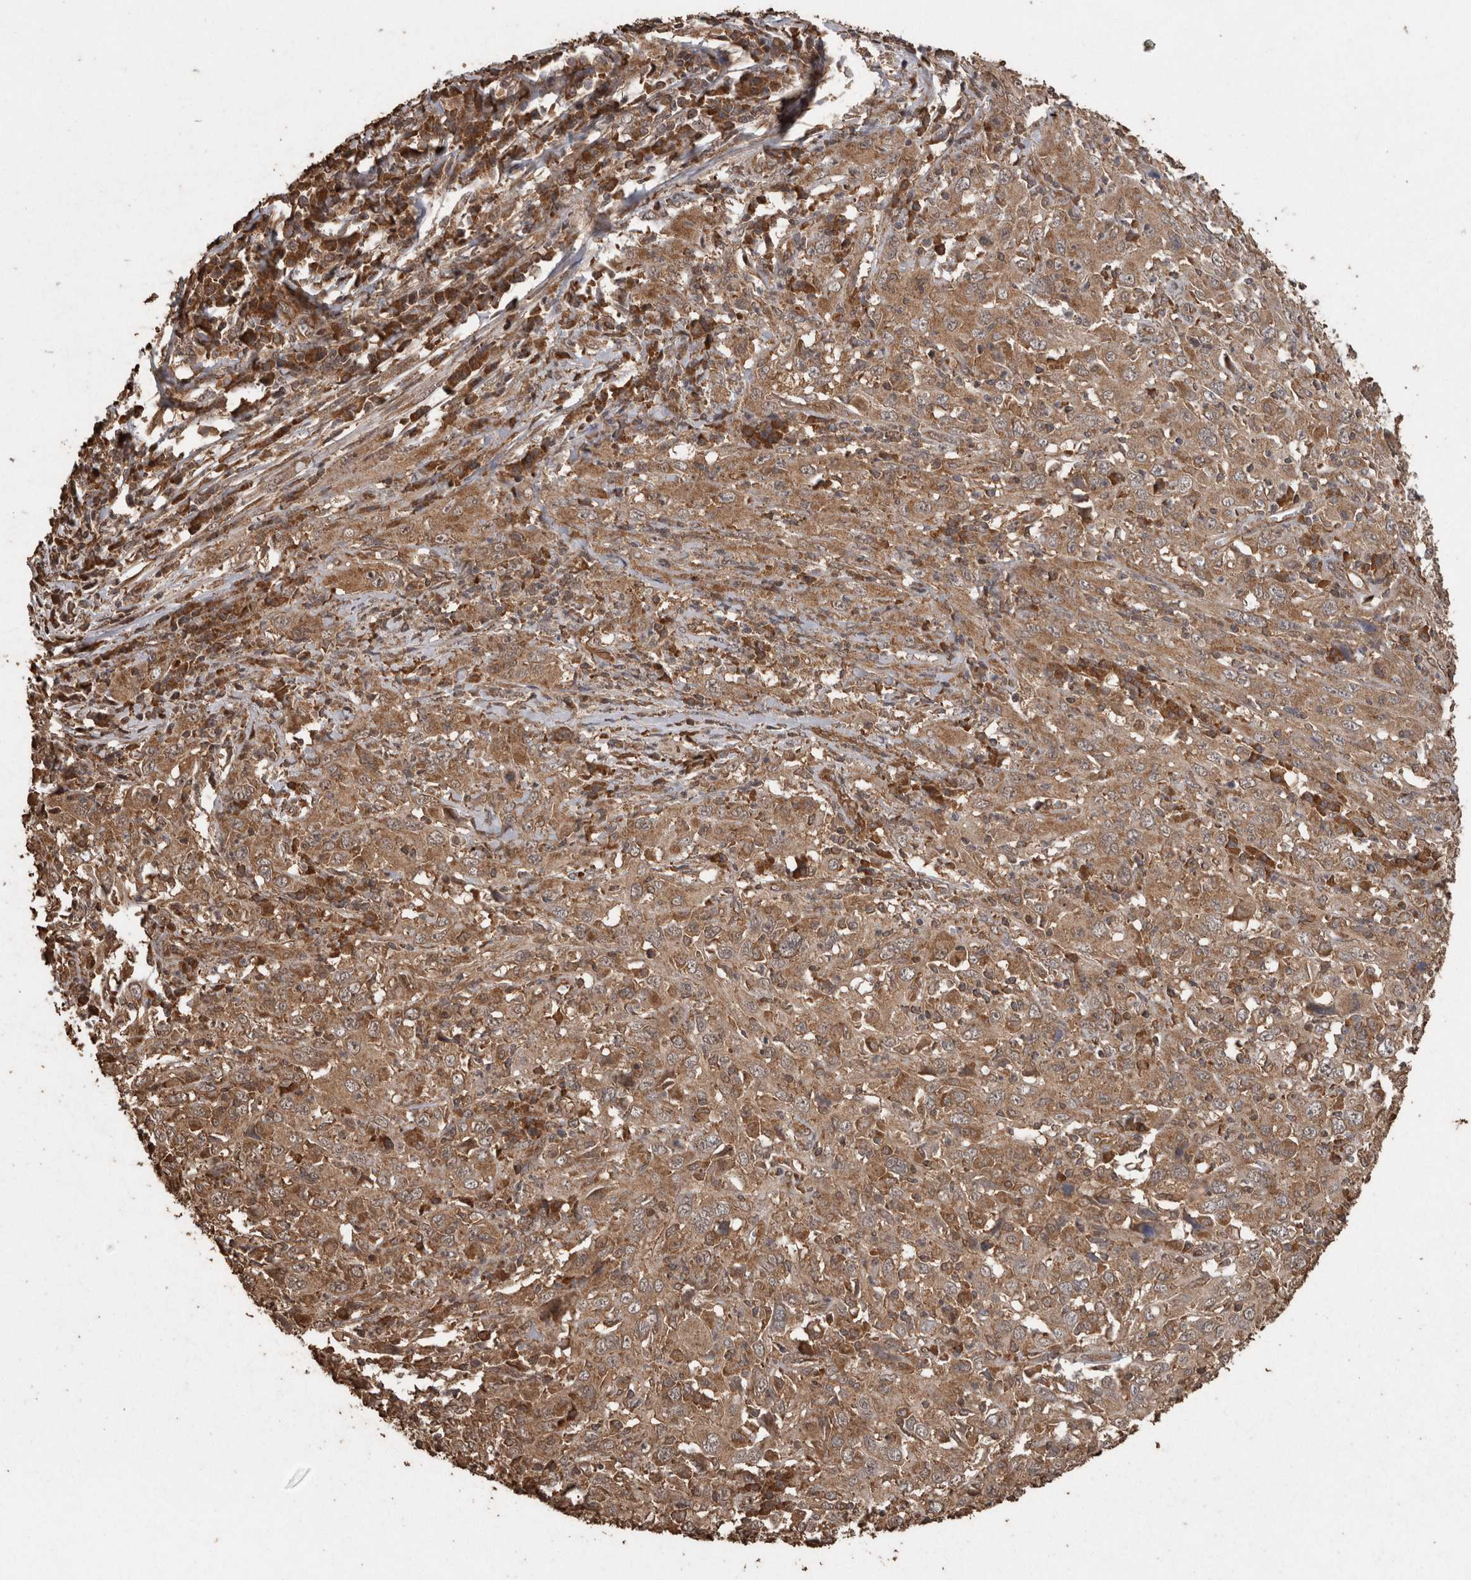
{"staining": {"intensity": "moderate", "quantity": ">75%", "location": "cytoplasmic/membranous"}, "tissue": "cervical cancer", "cell_type": "Tumor cells", "image_type": "cancer", "snomed": [{"axis": "morphology", "description": "Squamous cell carcinoma, NOS"}, {"axis": "topography", "description": "Cervix"}], "caption": "High-magnification brightfield microscopy of squamous cell carcinoma (cervical) stained with DAB (brown) and counterstained with hematoxylin (blue). tumor cells exhibit moderate cytoplasmic/membranous expression is present in about>75% of cells.", "gene": "PINK1", "patient": {"sex": "female", "age": 46}}